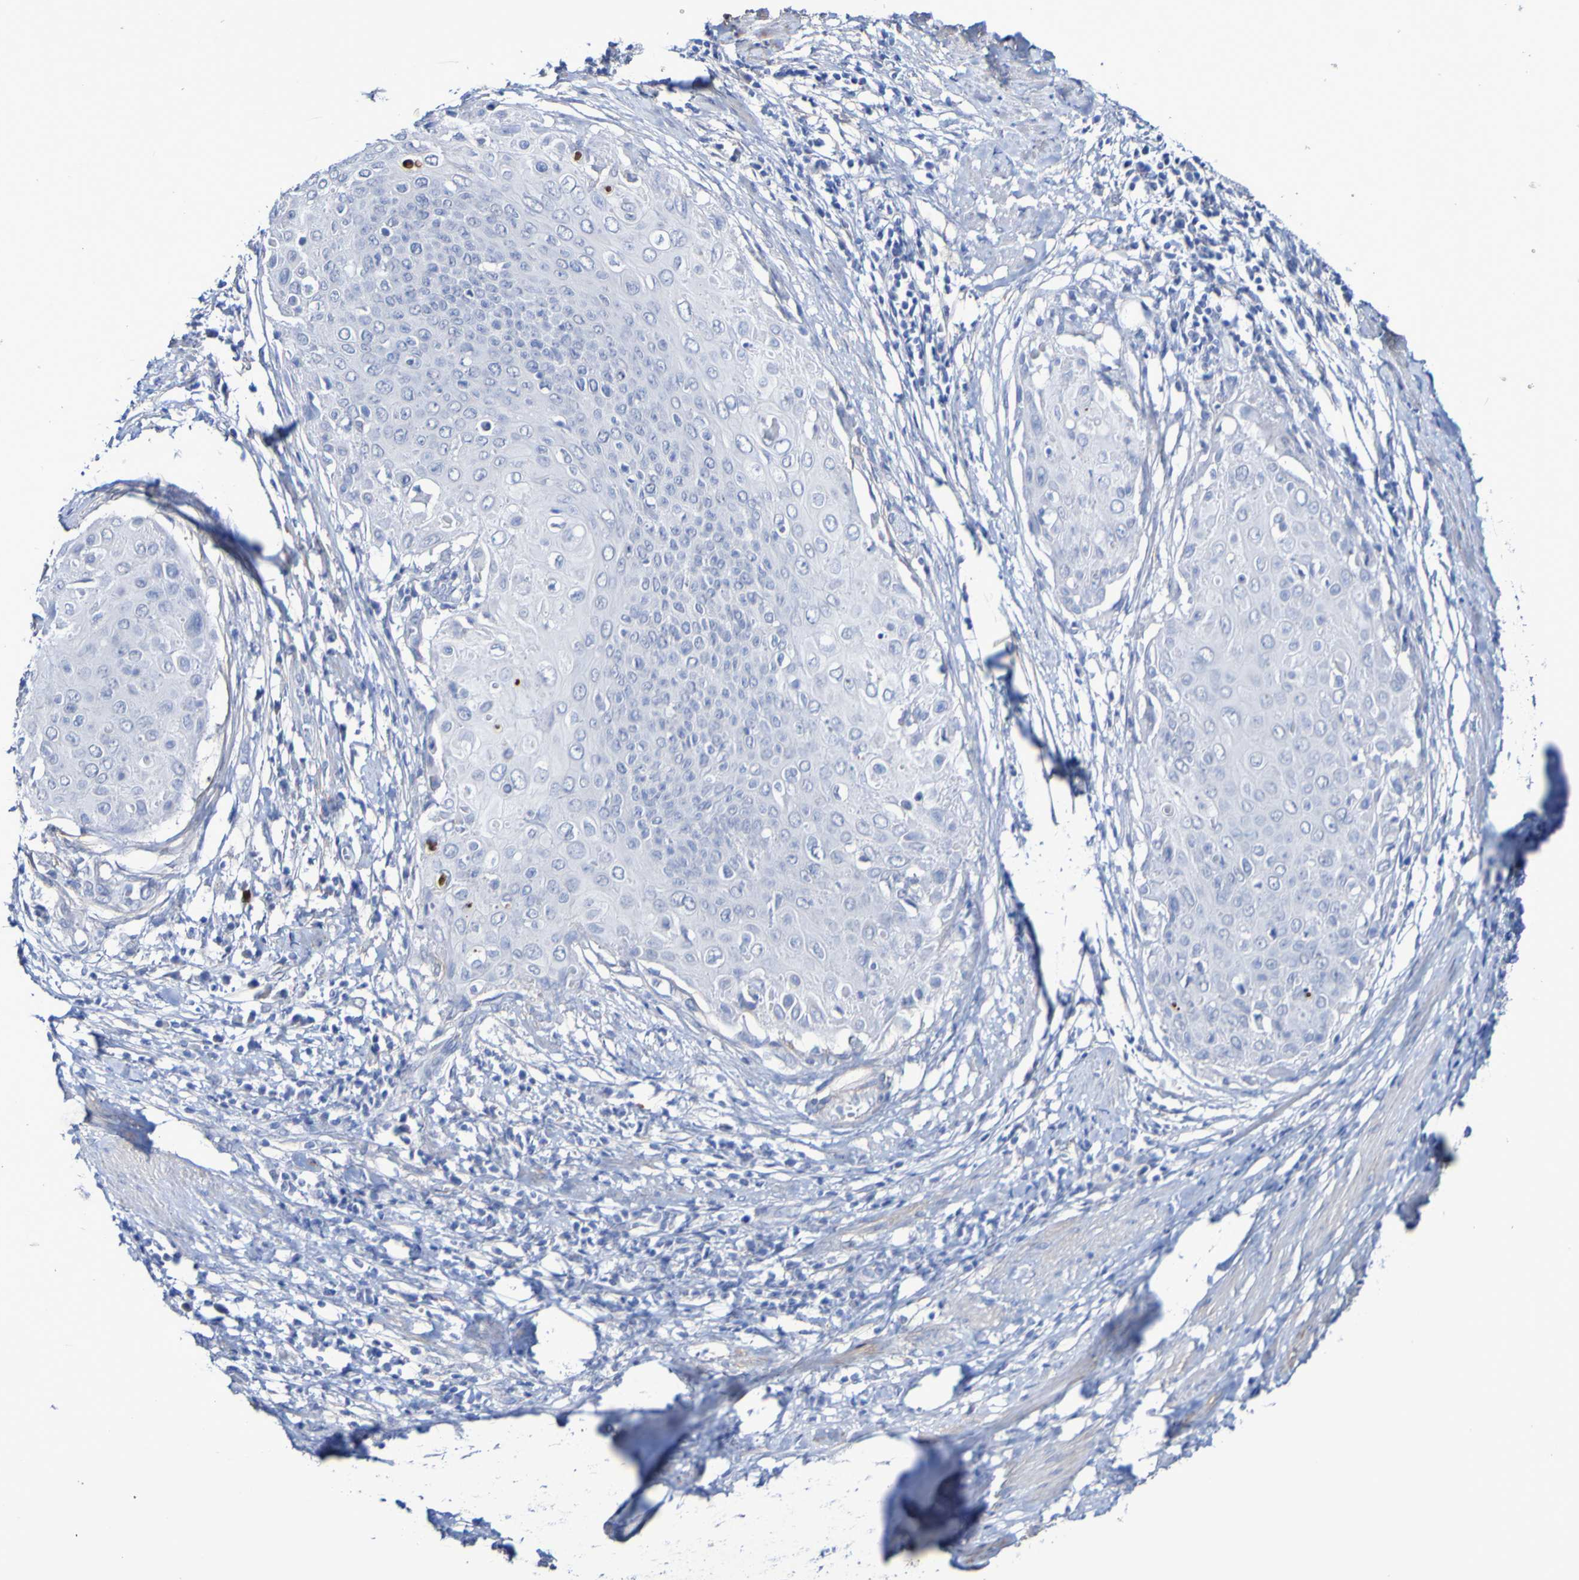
{"staining": {"intensity": "negative", "quantity": "none", "location": "none"}, "tissue": "cervical cancer", "cell_type": "Tumor cells", "image_type": "cancer", "snomed": [{"axis": "morphology", "description": "Squamous cell carcinoma, NOS"}, {"axis": "topography", "description": "Cervix"}], "caption": "Squamous cell carcinoma (cervical) was stained to show a protein in brown. There is no significant staining in tumor cells.", "gene": "SGCB", "patient": {"sex": "female", "age": 39}}